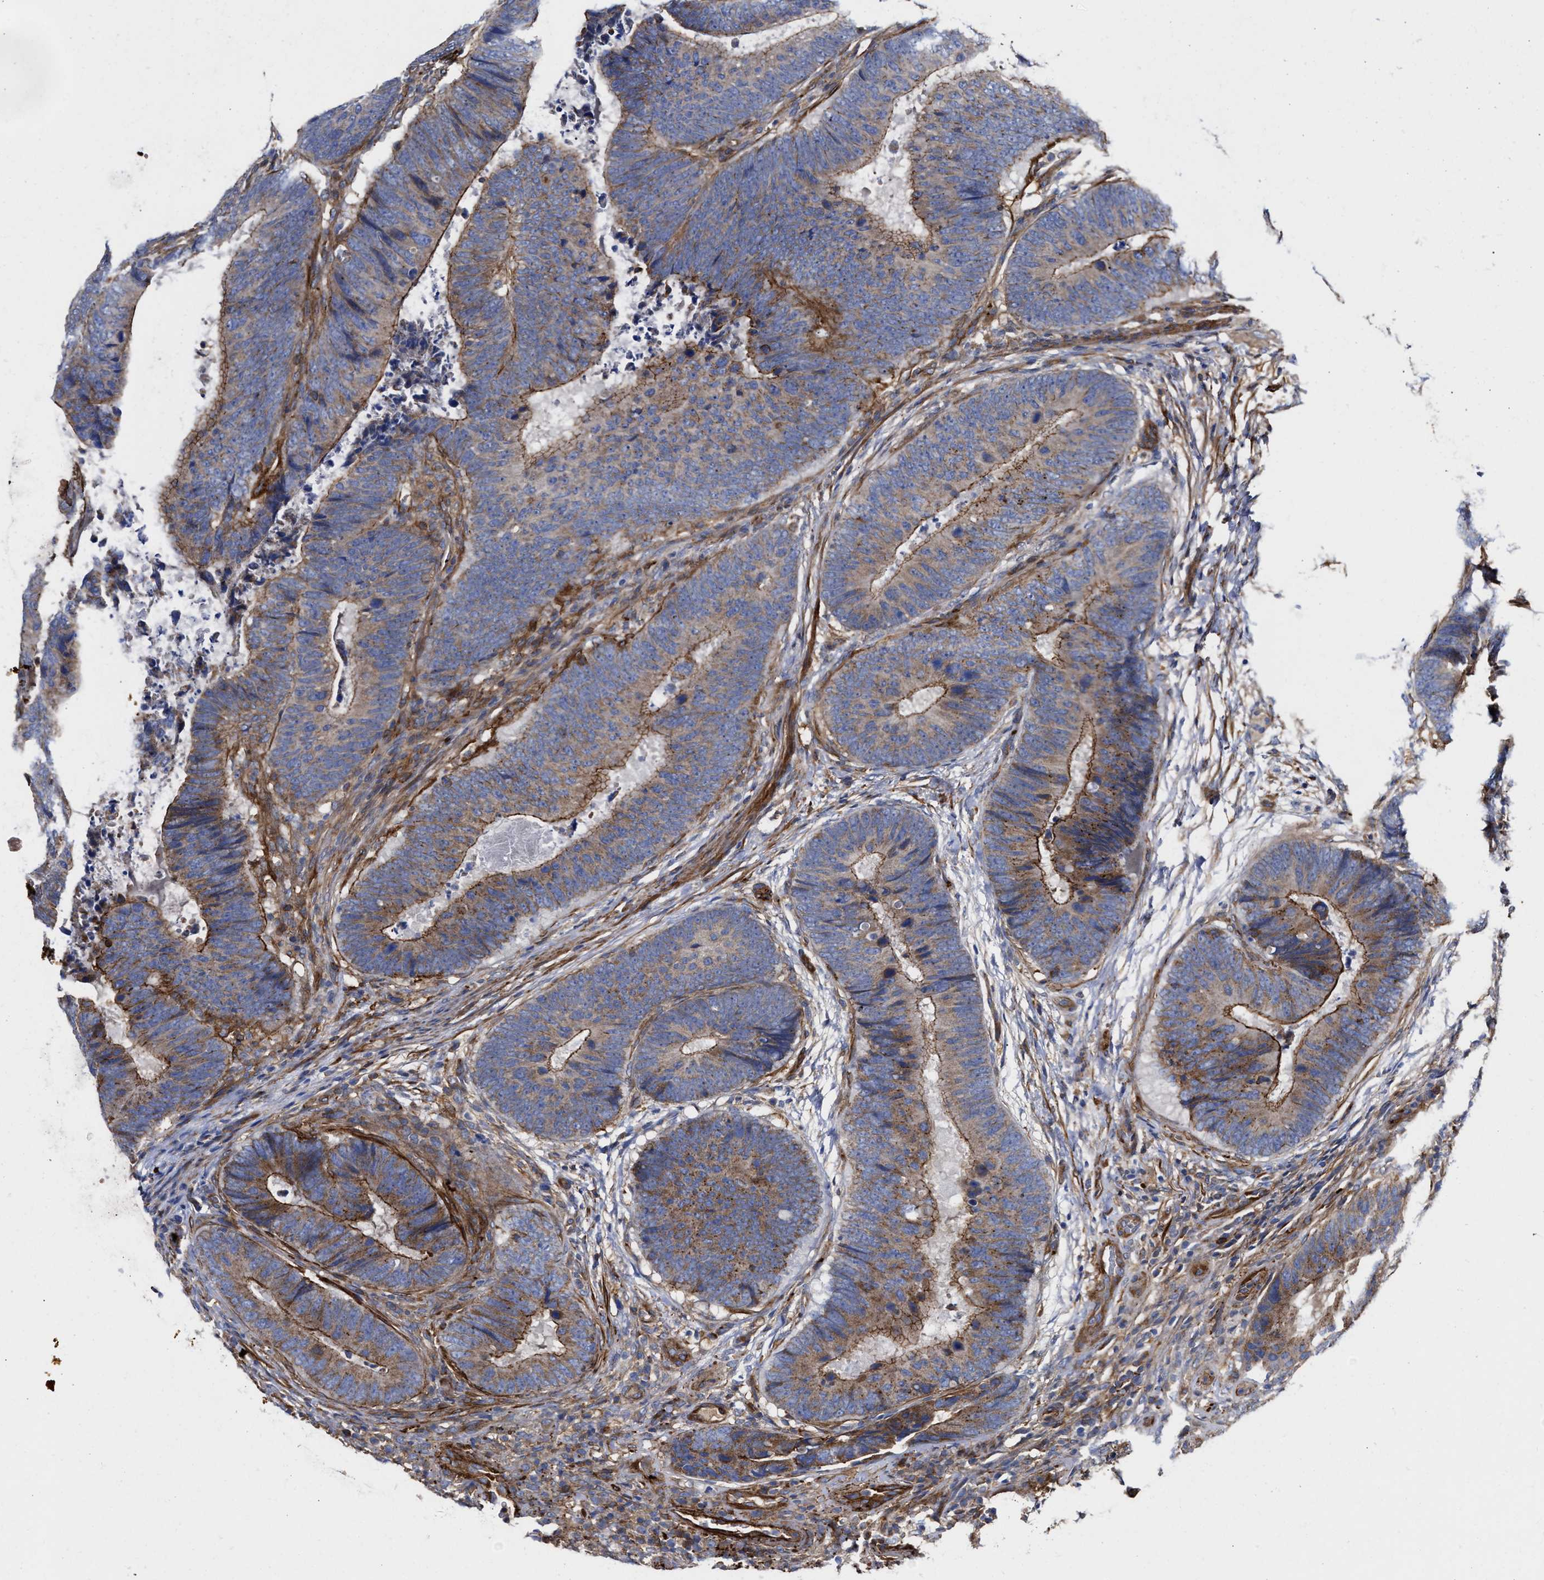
{"staining": {"intensity": "weak", "quantity": "25%-75%", "location": "cytoplasmic/membranous"}, "tissue": "colorectal cancer", "cell_type": "Tumor cells", "image_type": "cancer", "snomed": [{"axis": "morphology", "description": "Adenocarcinoma, NOS"}, {"axis": "topography", "description": "Colon"}], "caption": "Approximately 25%-75% of tumor cells in human colorectal cancer exhibit weak cytoplasmic/membranous protein expression as visualized by brown immunohistochemical staining.", "gene": "HS3ST5", "patient": {"sex": "male", "age": 56}}